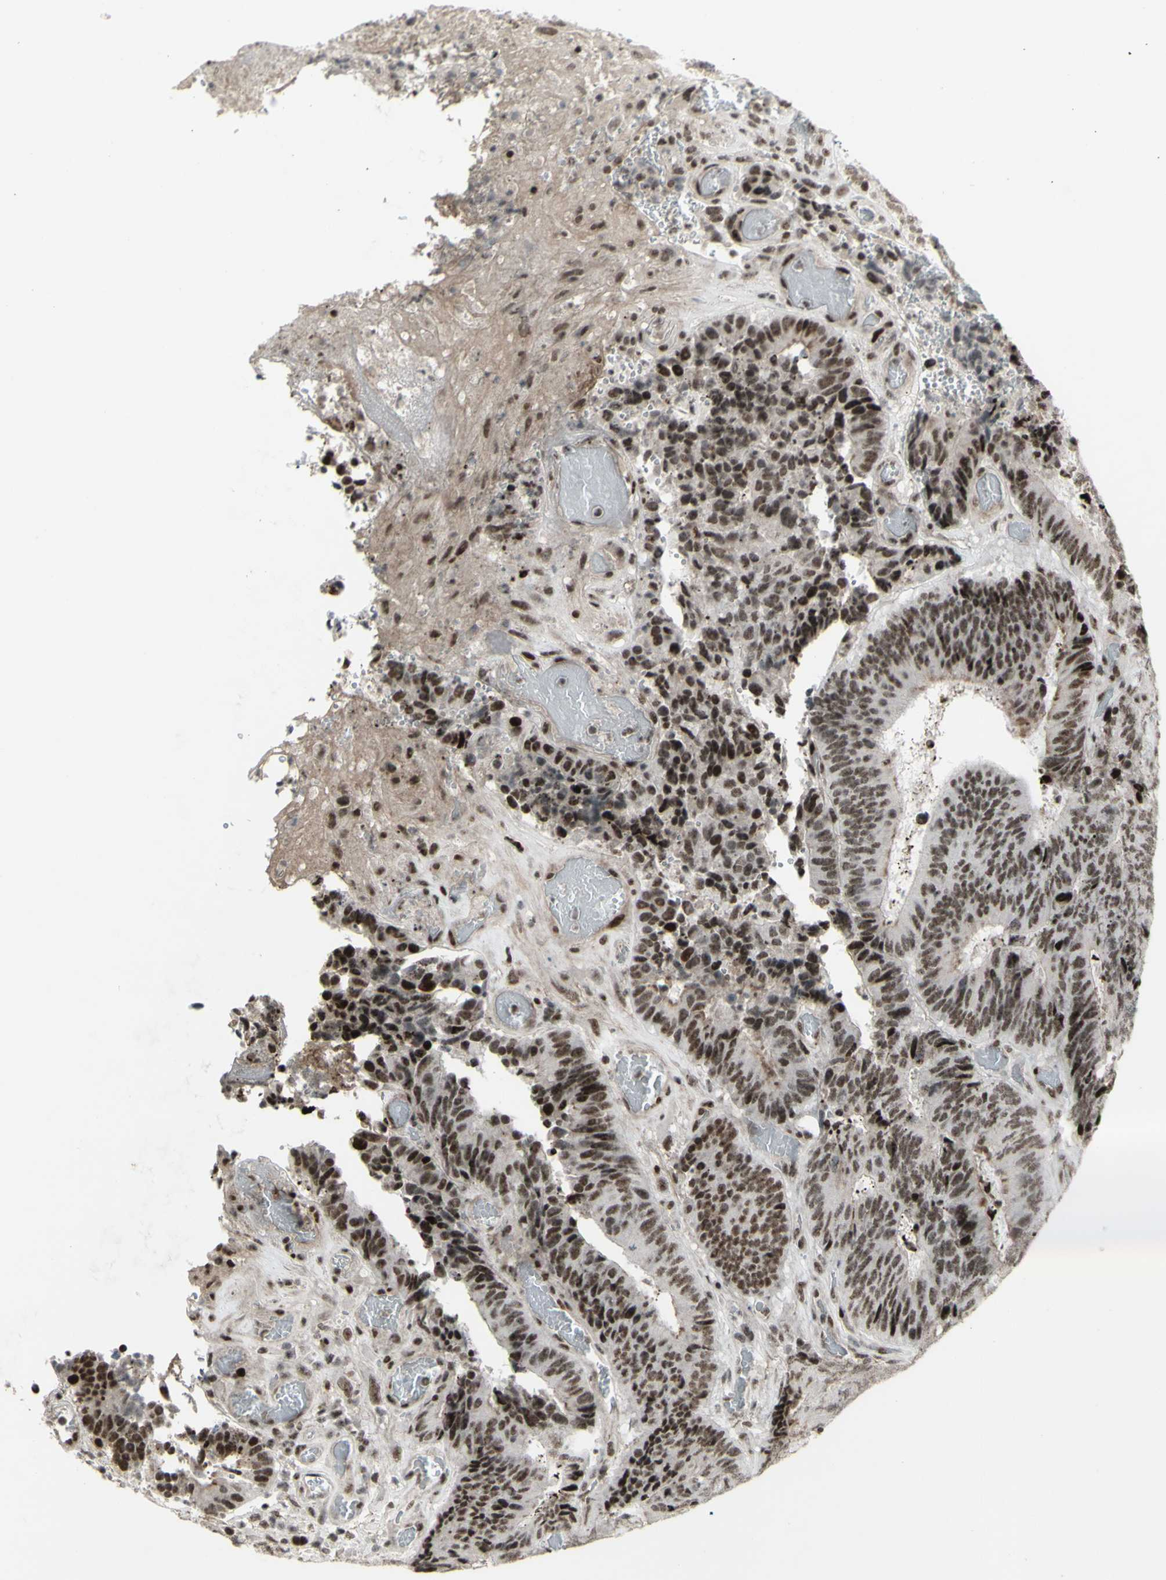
{"staining": {"intensity": "moderate", "quantity": ">75%", "location": "nuclear"}, "tissue": "colorectal cancer", "cell_type": "Tumor cells", "image_type": "cancer", "snomed": [{"axis": "morphology", "description": "Adenocarcinoma, NOS"}, {"axis": "topography", "description": "Rectum"}], "caption": "Human colorectal adenocarcinoma stained with a protein marker shows moderate staining in tumor cells.", "gene": "SUPT6H", "patient": {"sex": "male", "age": 72}}